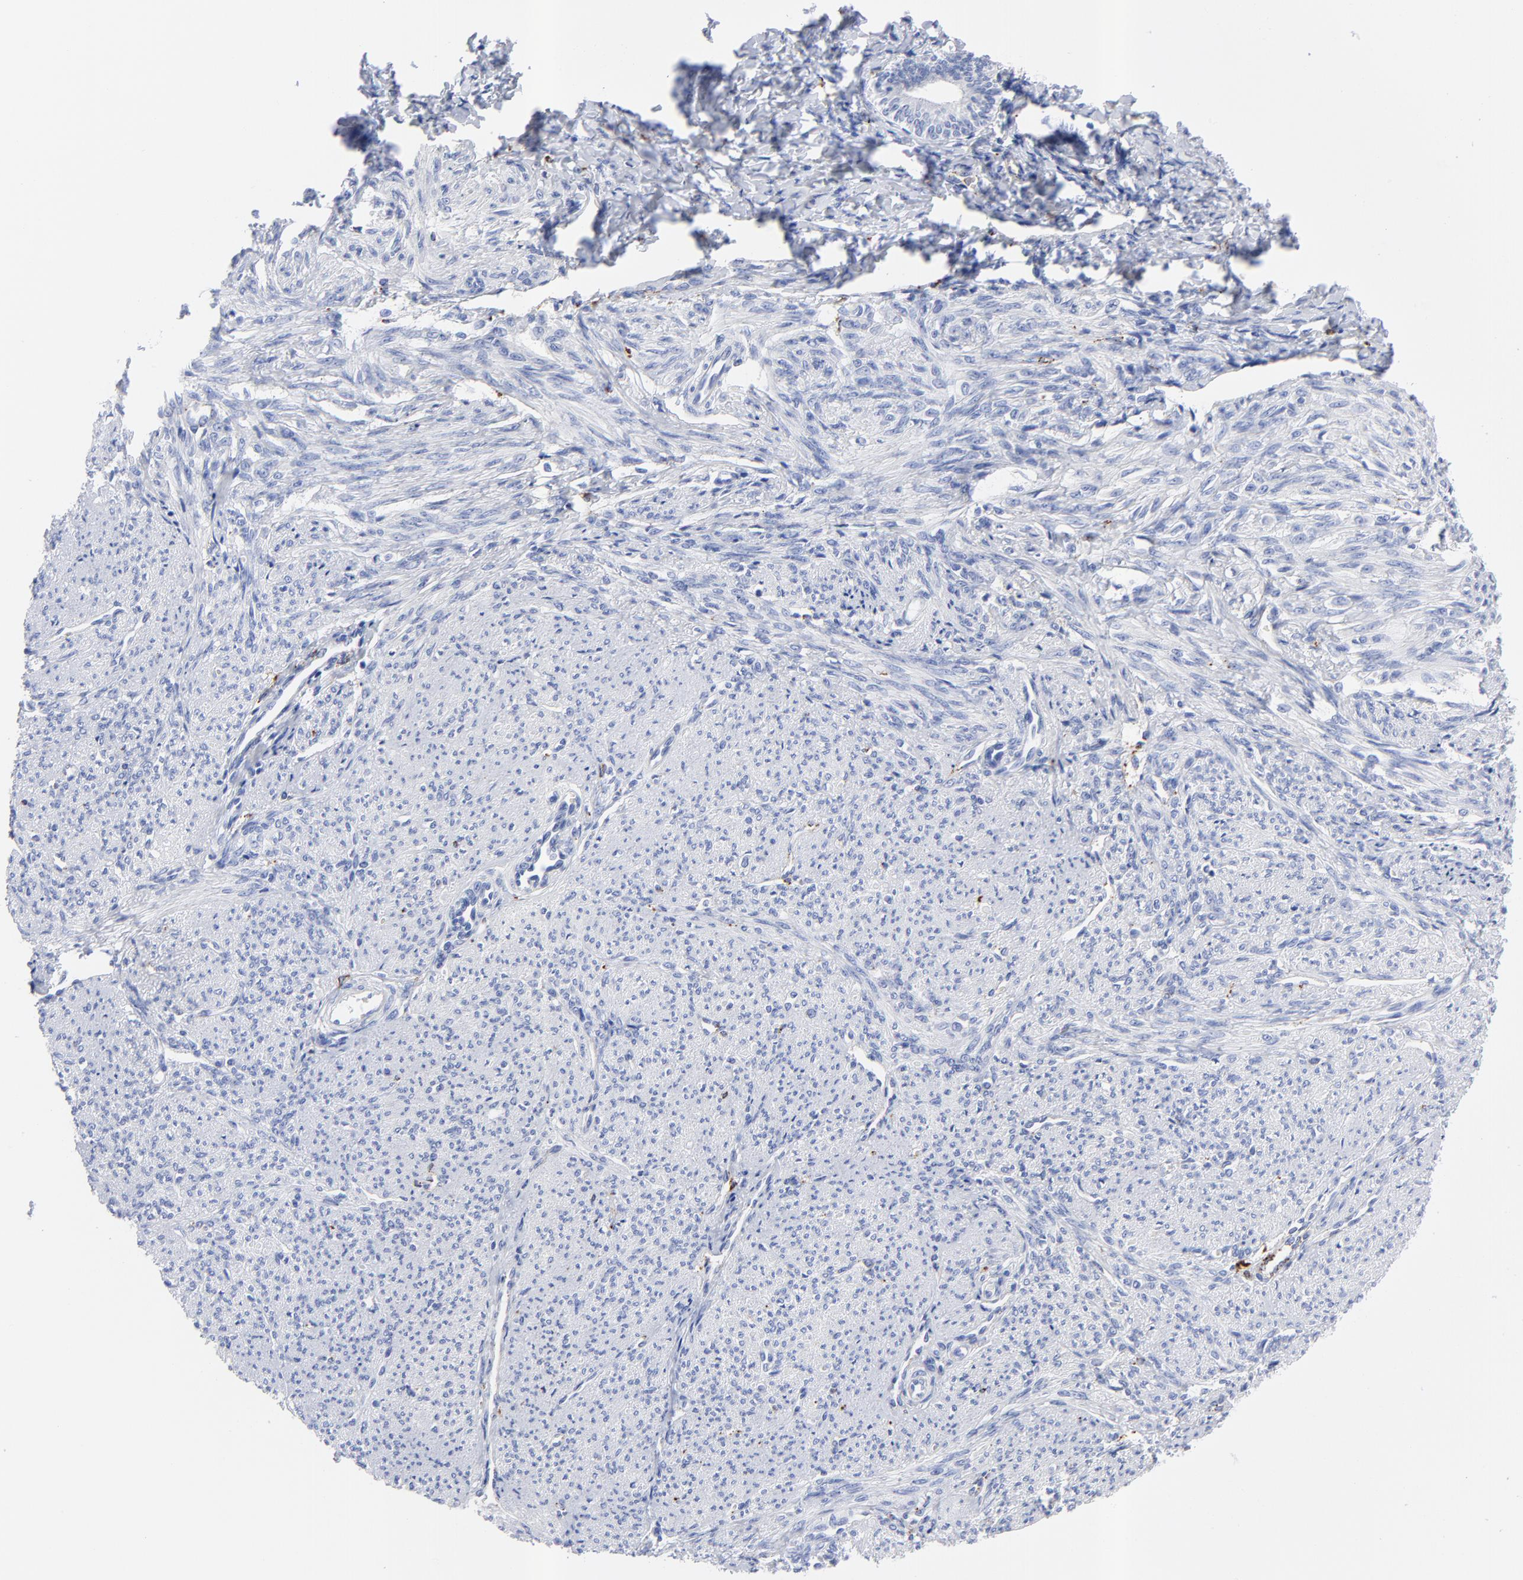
{"staining": {"intensity": "negative", "quantity": "none", "location": "none"}, "tissue": "smooth muscle", "cell_type": "Smooth muscle cells", "image_type": "normal", "snomed": [{"axis": "morphology", "description": "Normal tissue, NOS"}, {"axis": "topography", "description": "Smooth muscle"}], "caption": "Histopathology image shows no significant protein expression in smooth muscle cells of normal smooth muscle.", "gene": "CPVL", "patient": {"sex": "female", "age": 65}}